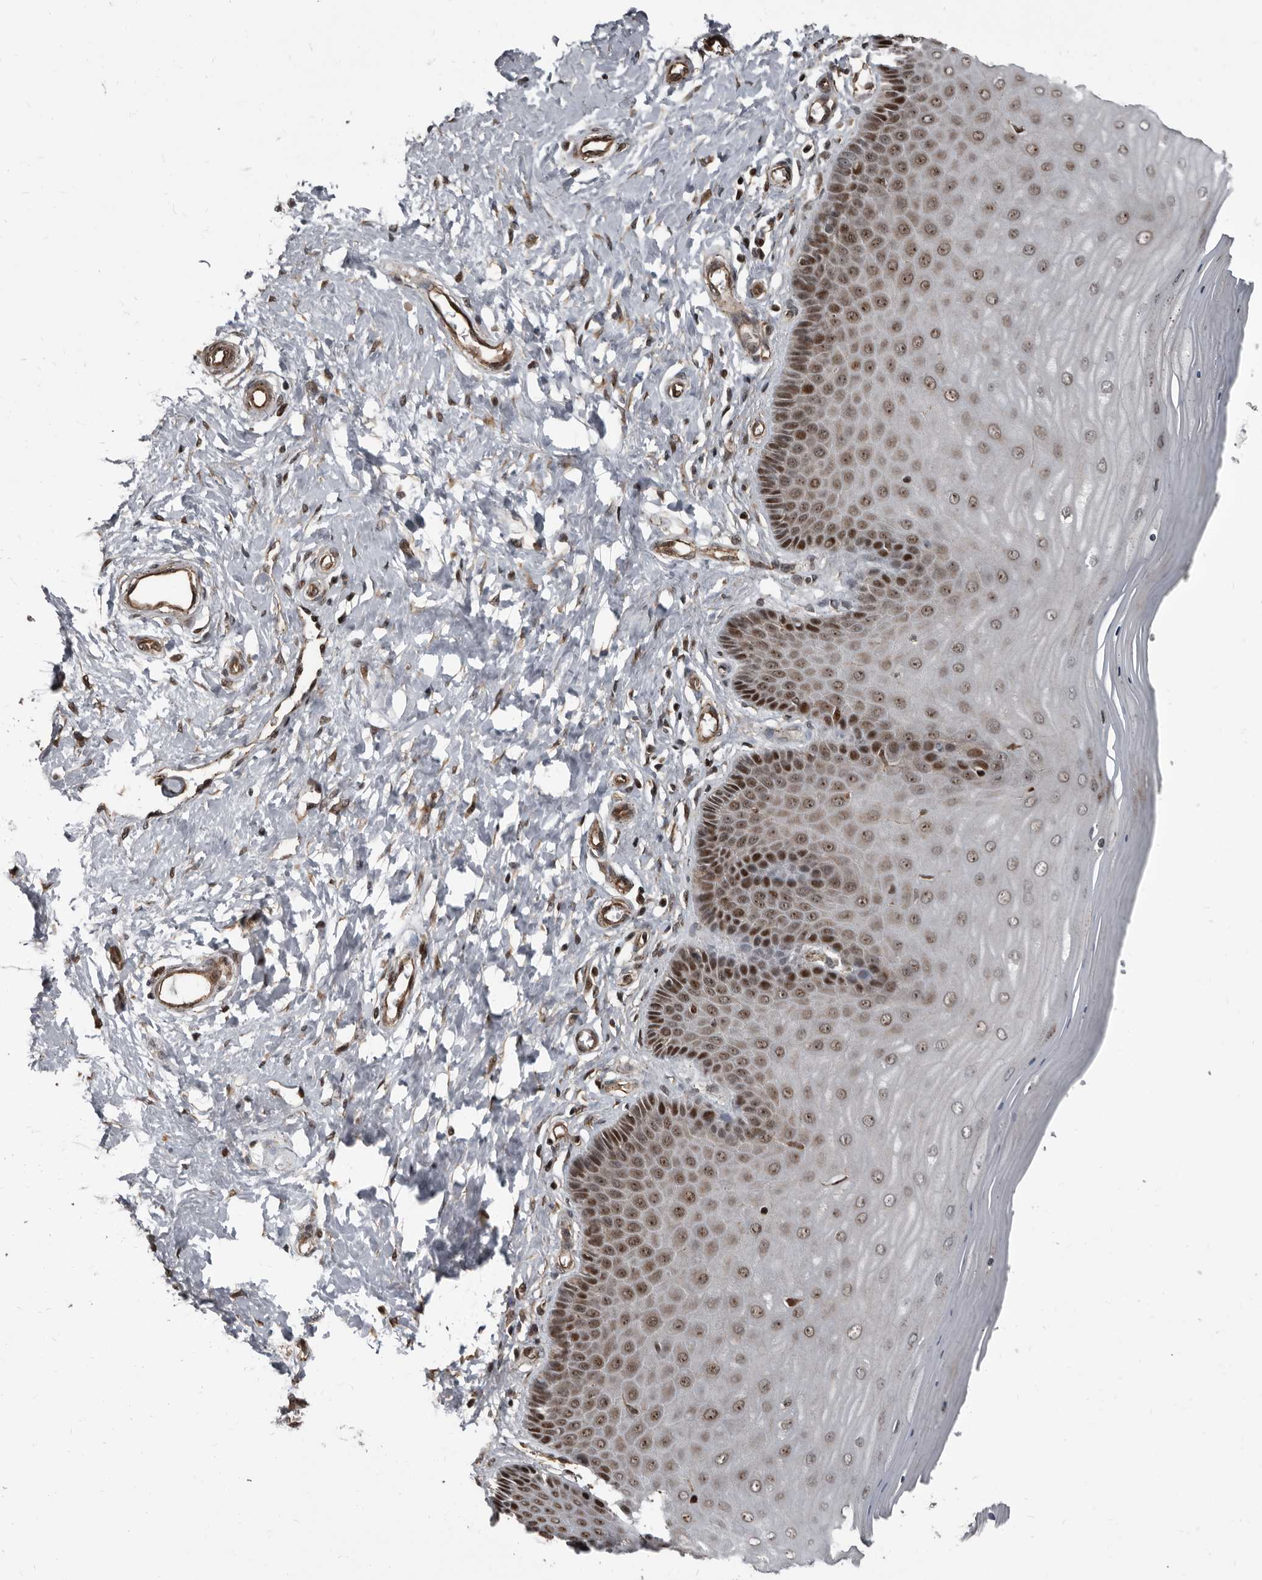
{"staining": {"intensity": "moderate", "quantity": "25%-75%", "location": "nuclear"}, "tissue": "cervix", "cell_type": "Glandular cells", "image_type": "normal", "snomed": [{"axis": "morphology", "description": "Normal tissue, NOS"}, {"axis": "topography", "description": "Cervix"}], "caption": "The immunohistochemical stain shows moderate nuclear positivity in glandular cells of unremarkable cervix. Immunohistochemistry (ihc) stains the protein in brown and the nuclei are stained blue.", "gene": "CHD1L", "patient": {"sex": "female", "age": 55}}